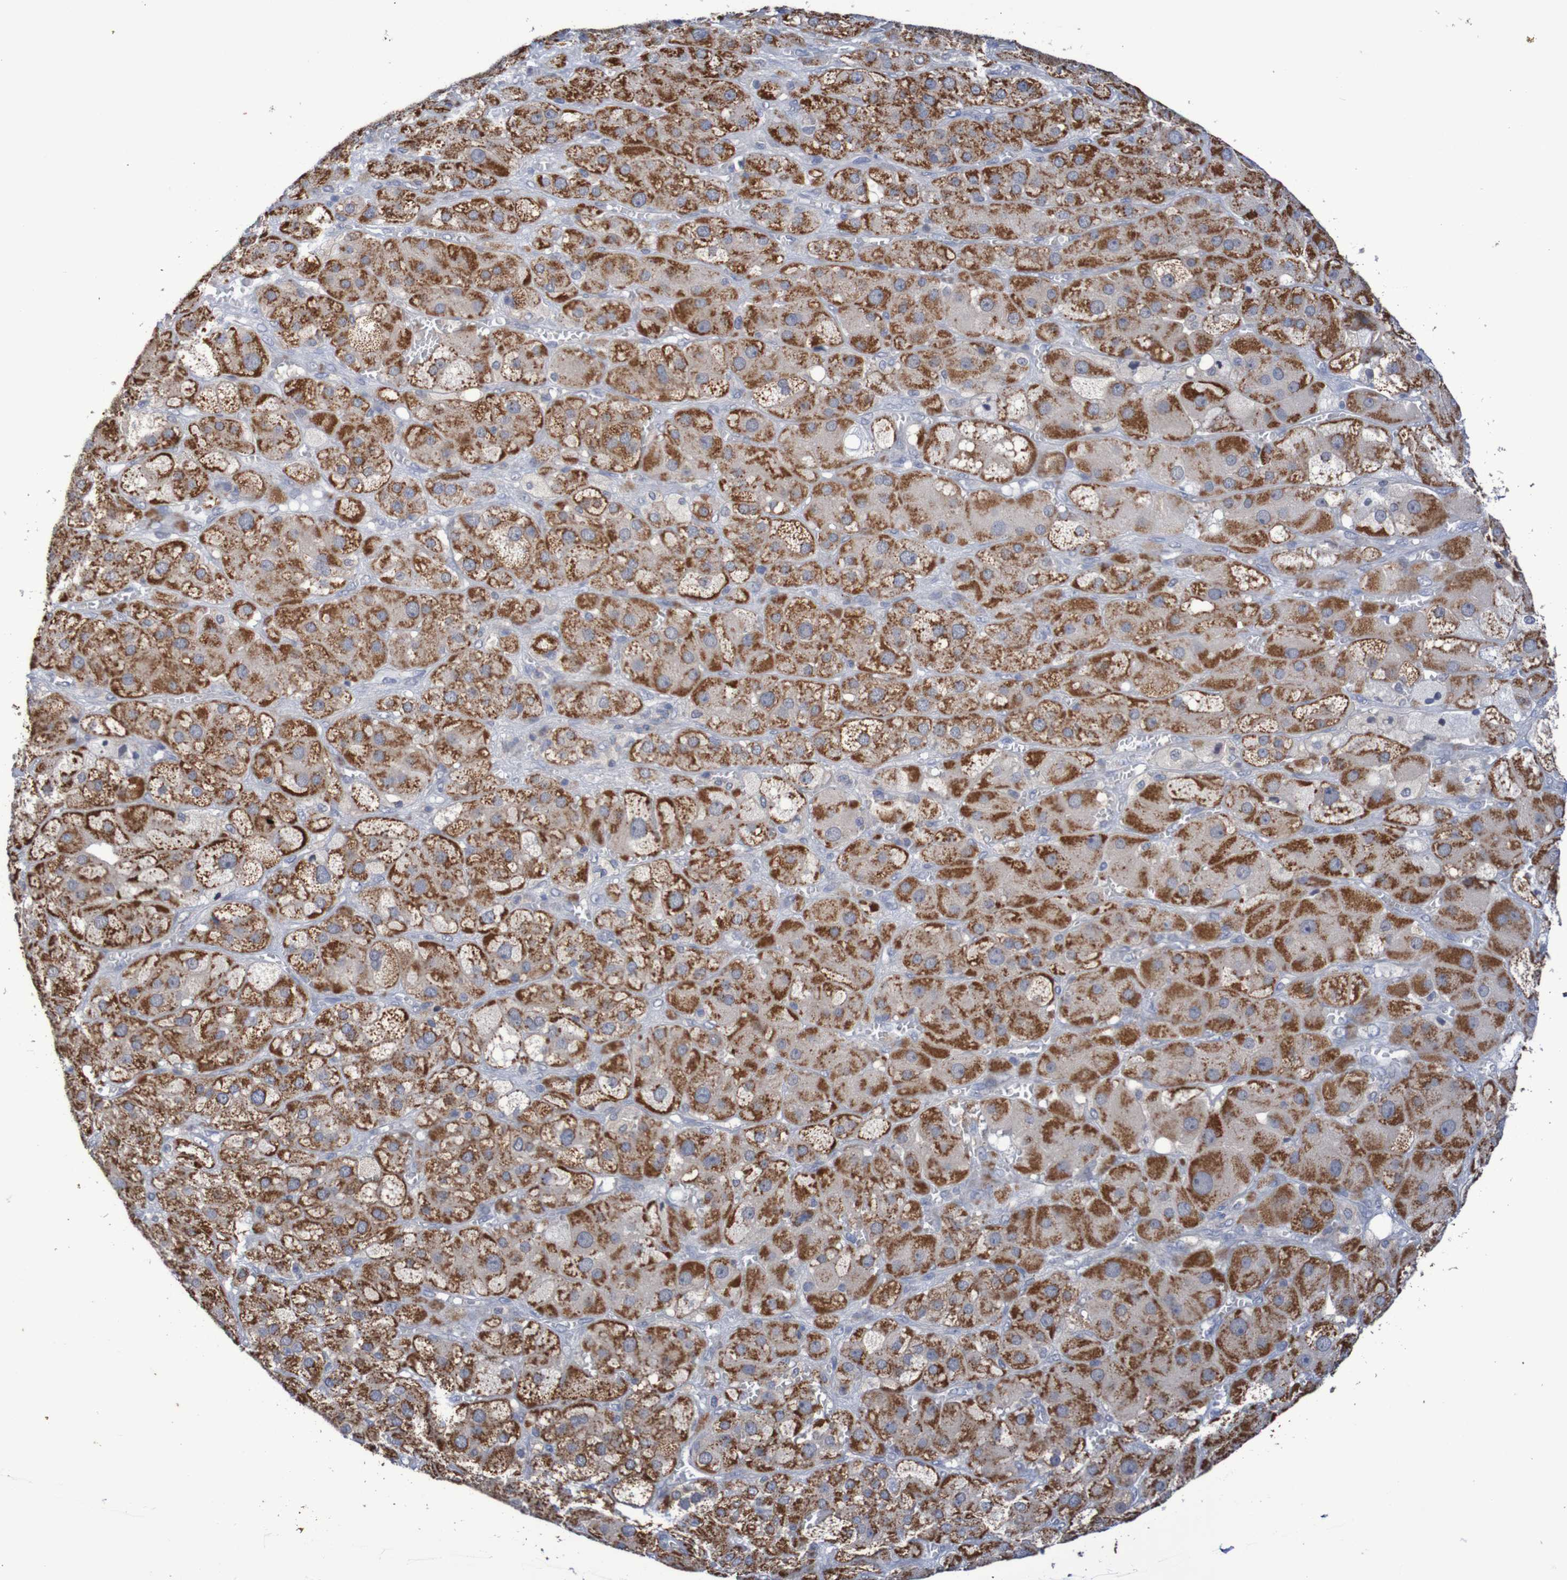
{"staining": {"intensity": "strong", "quantity": ">75%", "location": "cytoplasmic/membranous"}, "tissue": "adrenal gland", "cell_type": "Glandular cells", "image_type": "normal", "snomed": [{"axis": "morphology", "description": "Normal tissue, NOS"}, {"axis": "topography", "description": "Adrenal gland"}], "caption": "Immunohistochemical staining of benign human adrenal gland exhibits >75% levels of strong cytoplasmic/membranous protein staining in approximately >75% of glandular cells. (IHC, brightfield microscopy, high magnification).", "gene": "C3orf18", "patient": {"sex": "female", "age": 47}}